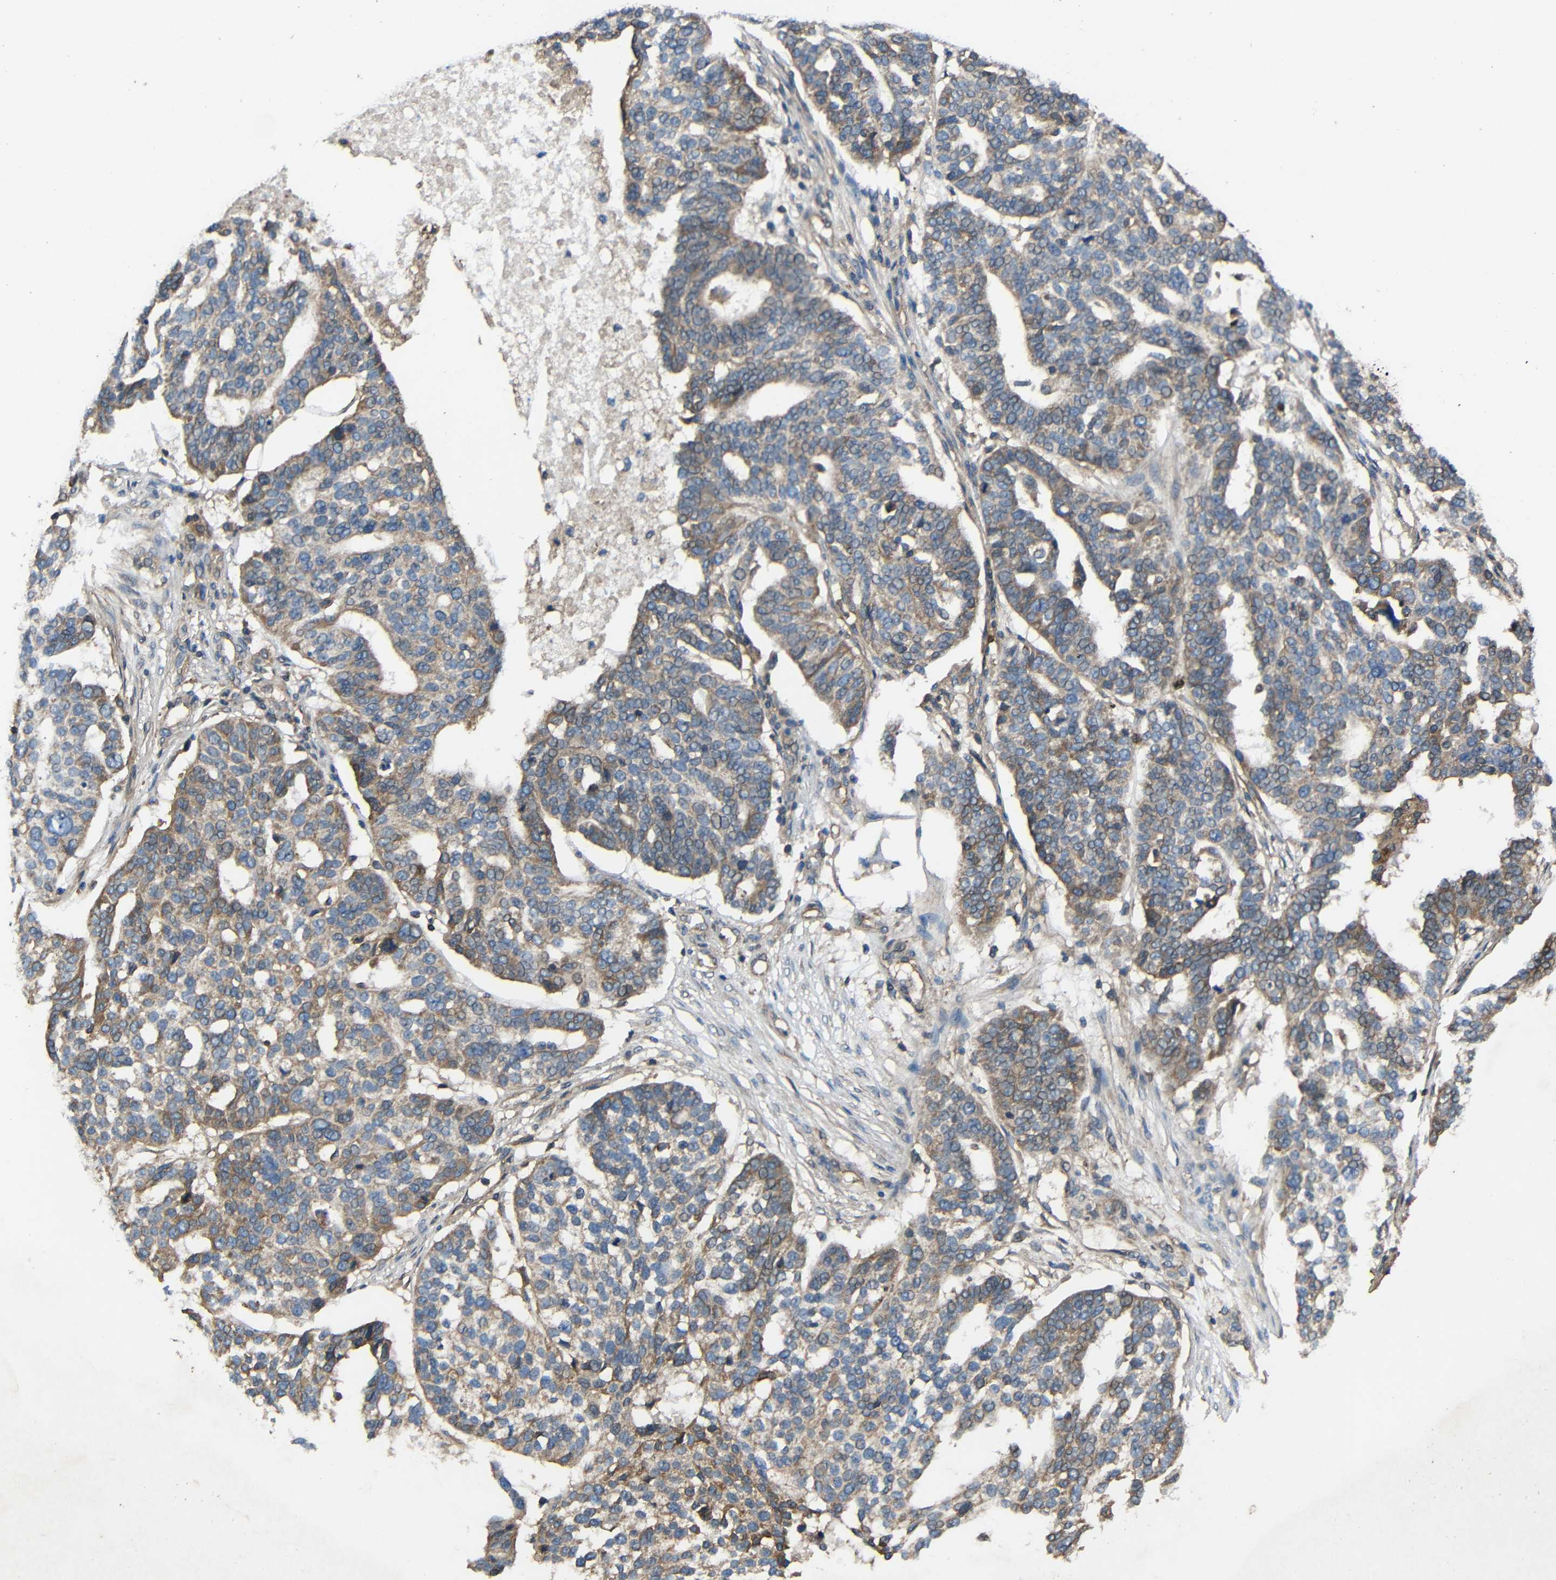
{"staining": {"intensity": "moderate", "quantity": "25%-75%", "location": "cytoplasmic/membranous"}, "tissue": "ovarian cancer", "cell_type": "Tumor cells", "image_type": "cancer", "snomed": [{"axis": "morphology", "description": "Cystadenocarcinoma, serous, NOS"}, {"axis": "topography", "description": "Ovary"}], "caption": "Immunohistochemistry (IHC) (DAB (3,3'-diaminobenzidine)) staining of human ovarian cancer displays moderate cytoplasmic/membranous protein positivity in about 25%-75% of tumor cells.", "gene": "TREM2", "patient": {"sex": "female", "age": 59}}